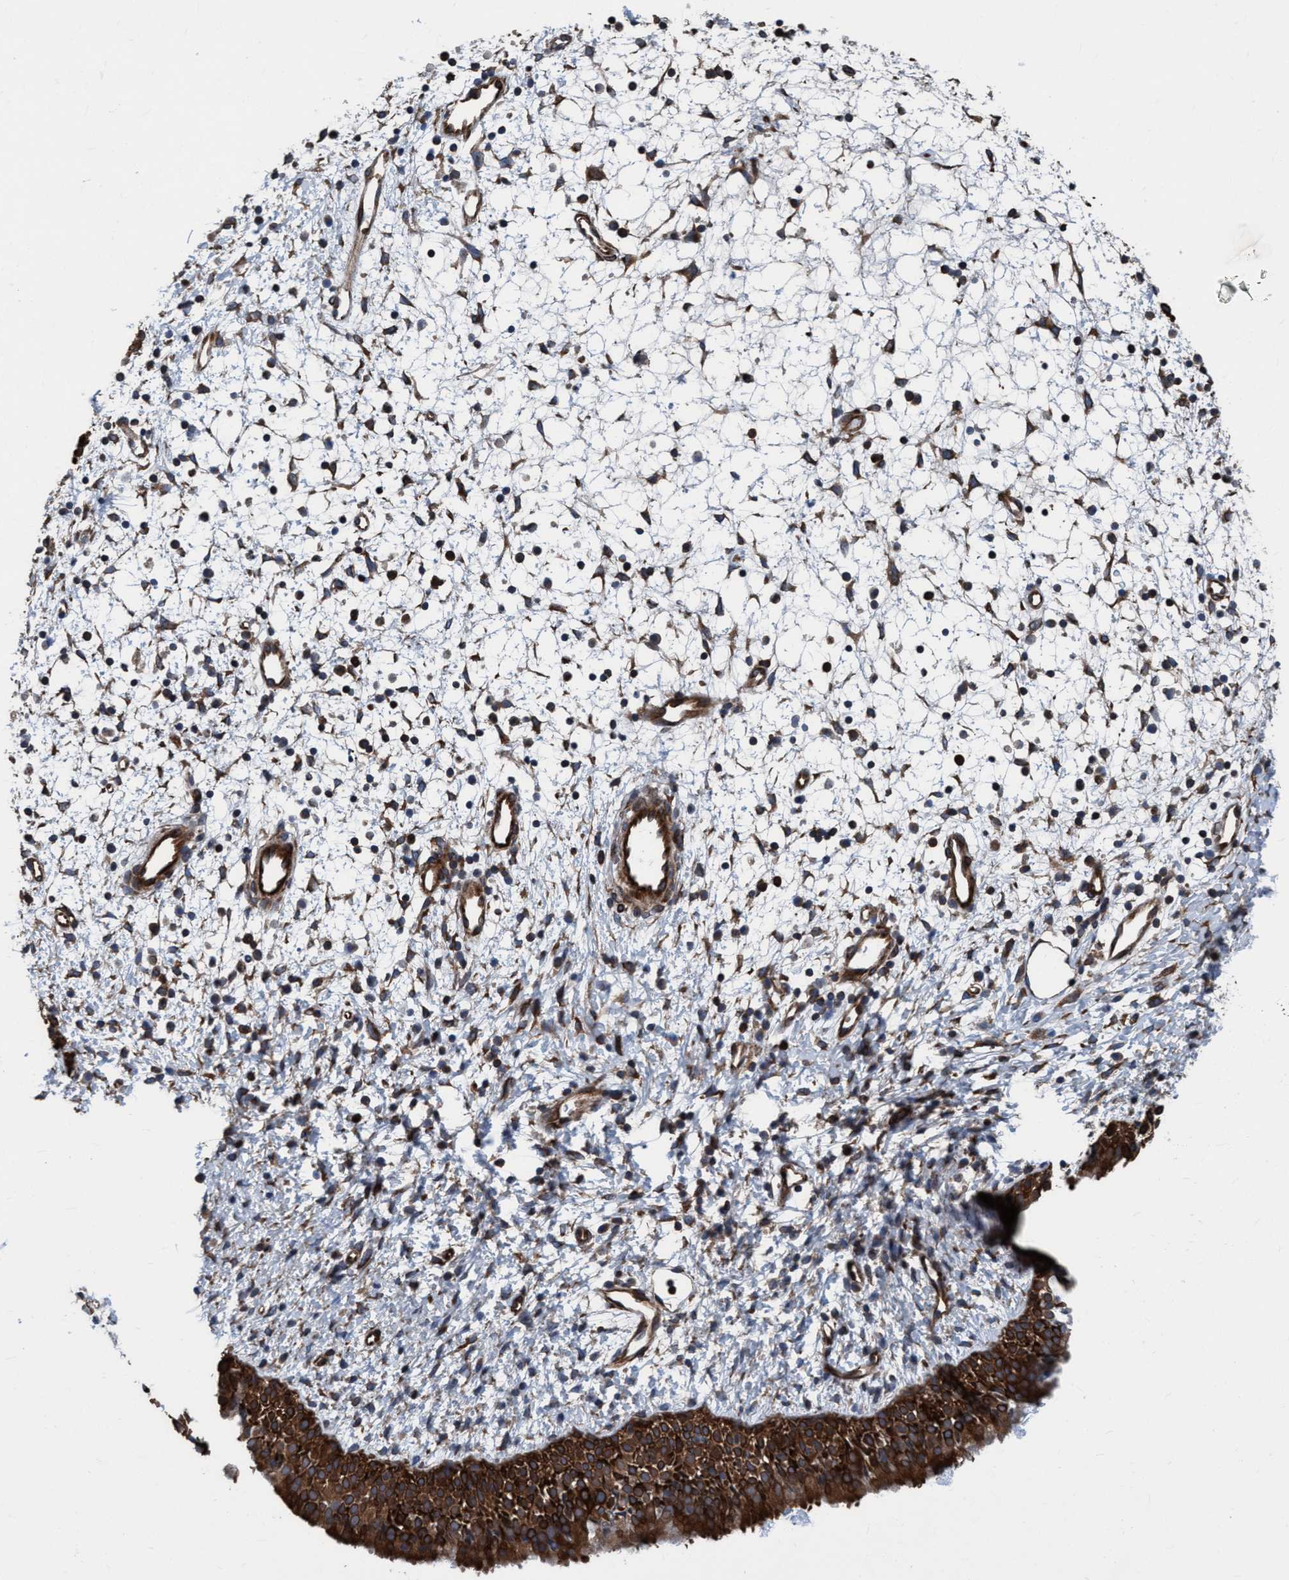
{"staining": {"intensity": "strong", "quantity": ">75%", "location": "cytoplasmic/membranous"}, "tissue": "nasopharynx", "cell_type": "Respiratory epithelial cells", "image_type": "normal", "snomed": [{"axis": "morphology", "description": "Normal tissue, NOS"}, {"axis": "topography", "description": "Nasopharynx"}], "caption": "High-magnification brightfield microscopy of normal nasopharynx stained with DAB (3,3'-diaminobenzidine) (brown) and counterstained with hematoxylin (blue). respiratory epithelial cells exhibit strong cytoplasmic/membranous staining is seen in approximately>75% of cells. The staining was performed using DAB, with brown indicating positive protein expression. Nuclei are stained blue with hematoxylin.", "gene": "NMT1", "patient": {"sex": "male", "age": 22}}